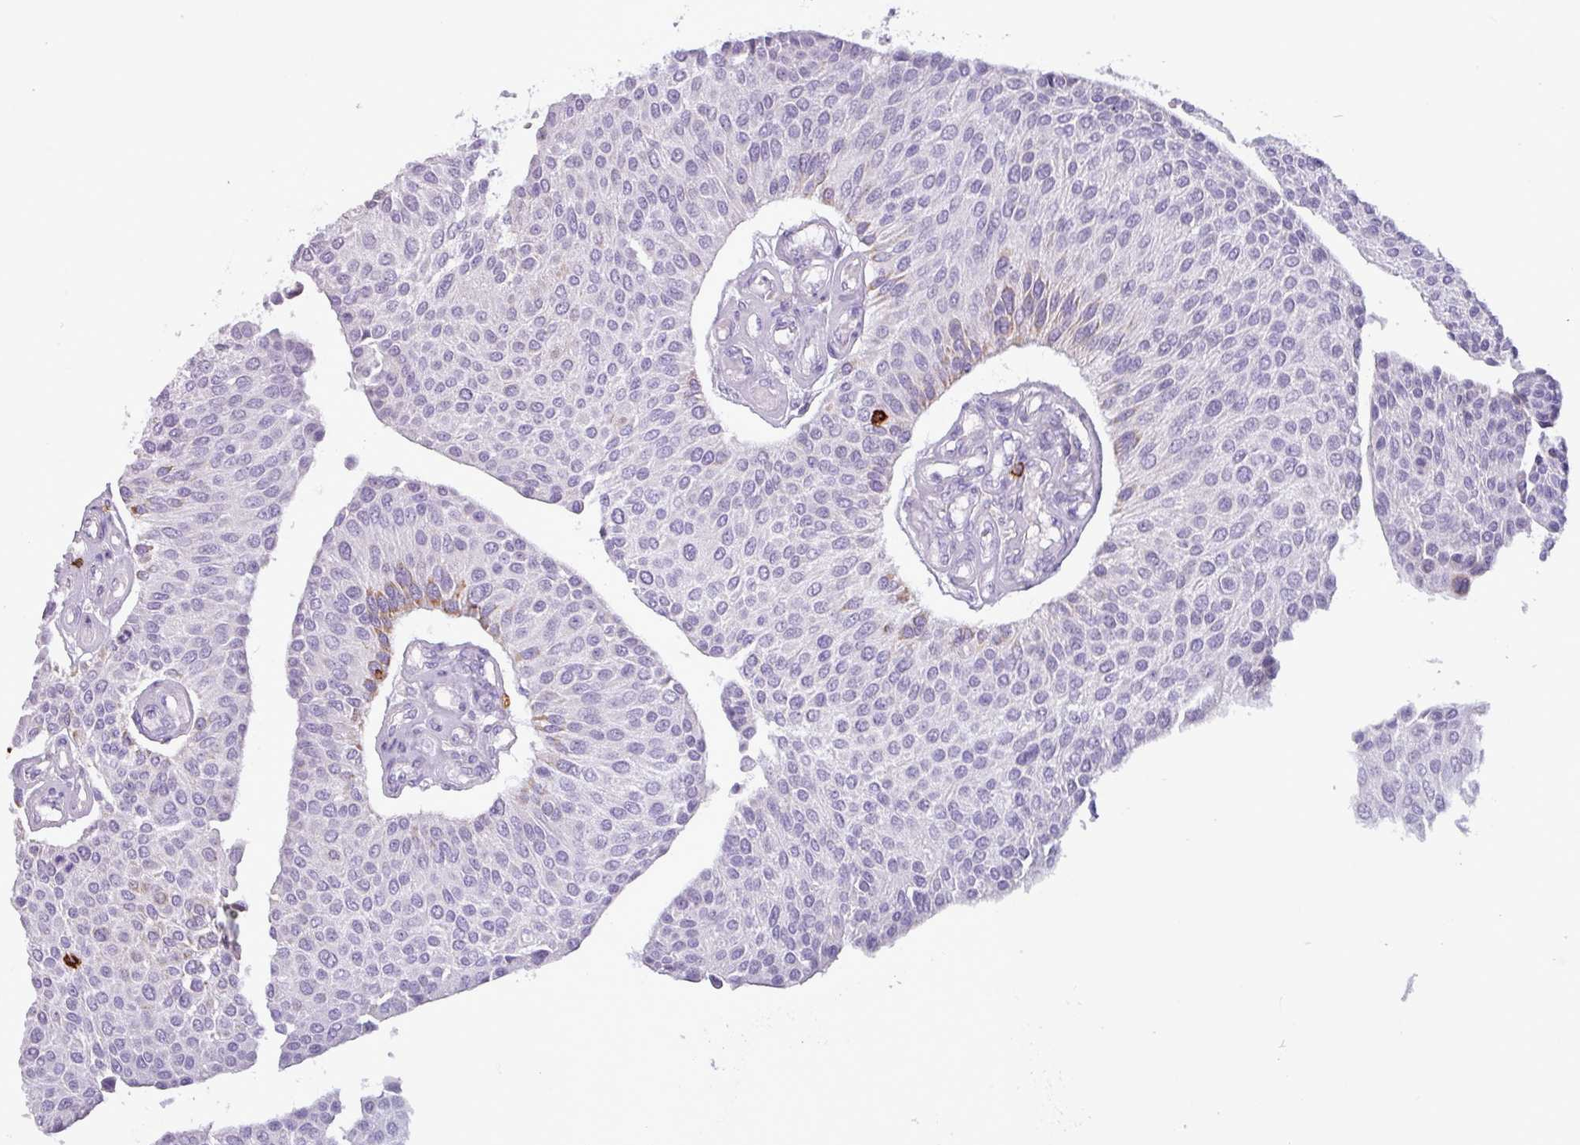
{"staining": {"intensity": "negative", "quantity": "none", "location": "none"}, "tissue": "urothelial cancer", "cell_type": "Tumor cells", "image_type": "cancer", "snomed": [{"axis": "morphology", "description": "Urothelial carcinoma, NOS"}, {"axis": "topography", "description": "Urinary bladder"}], "caption": "Tumor cells are negative for protein expression in human urothelial cancer. (IHC, brightfield microscopy, high magnification).", "gene": "CD8A", "patient": {"sex": "male", "age": 55}}